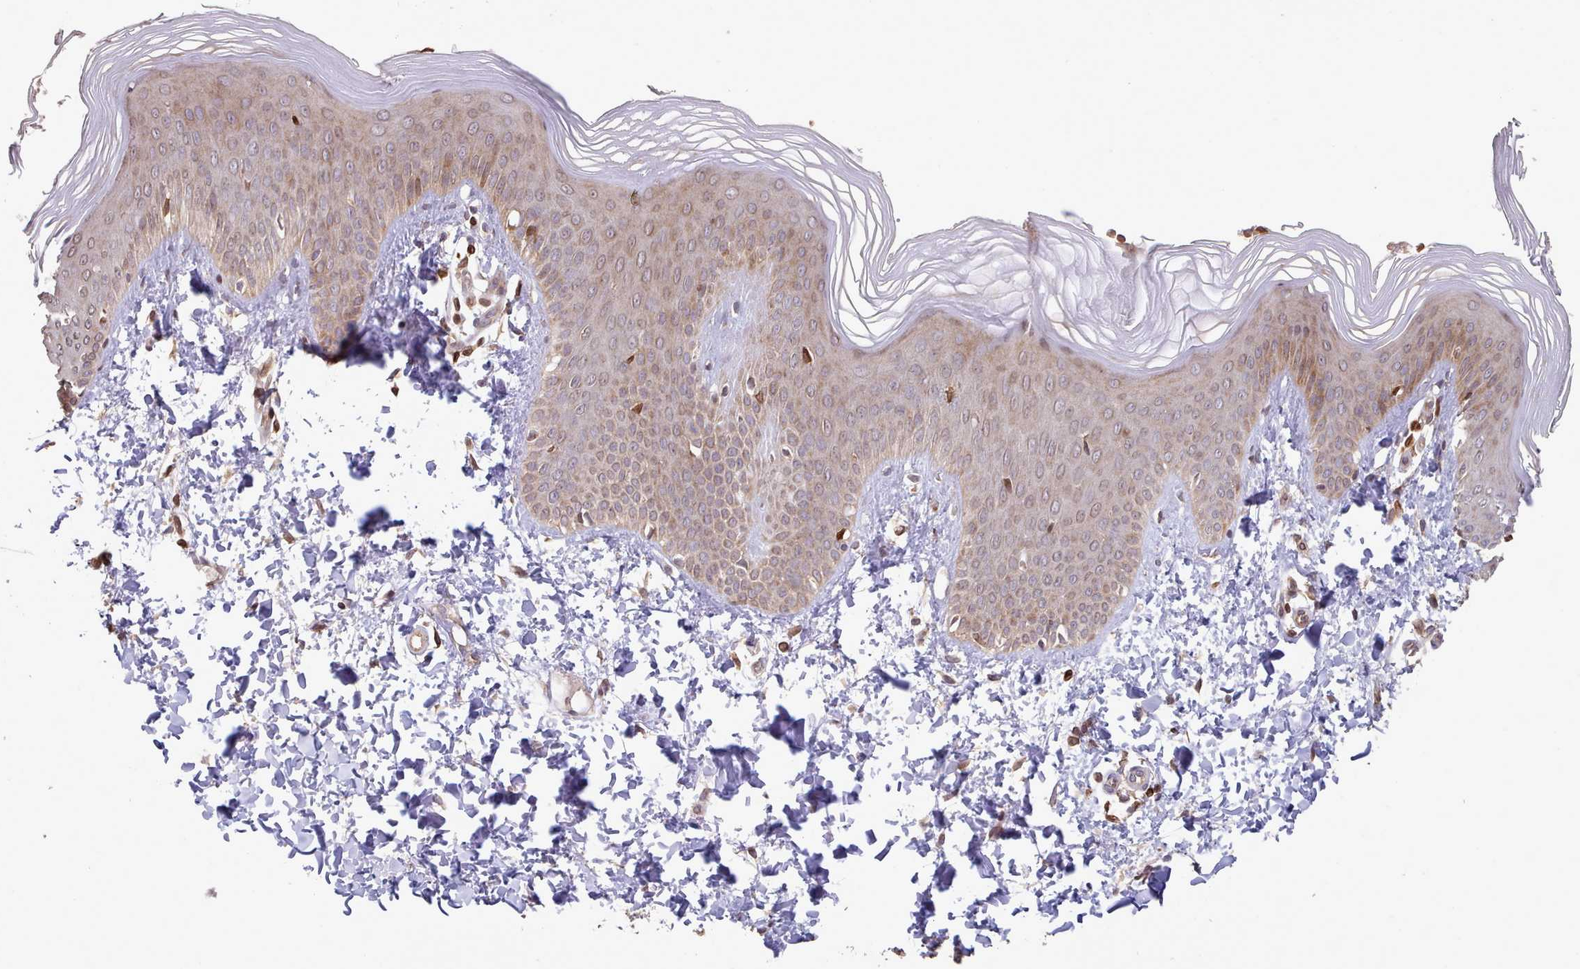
{"staining": {"intensity": "moderate", "quantity": "25%-75%", "location": "cytoplasmic/membranous,nuclear"}, "tissue": "skin", "cell_type": "Epidermal cells", "image_type": "normal", "snomed": [{"axis": "morphology", "description": "Normal tissue, NOS"}, {"axis": "morphology", "description": "Inflammation, NOS"}, {"axis": "topography", "description": "Soft tissue"}, {"axis": "topography", "description": "Anal"}], "caption": "Skin stained for a protein exhibits moderate cytoplasmic/membranous,nuclear positivity in epidermal cells. (DAB = brown stain, brightfield microscopy at high magnification).", "gene": "TOR1AIP1", "patient": {"sex": "female", "age": 15}}